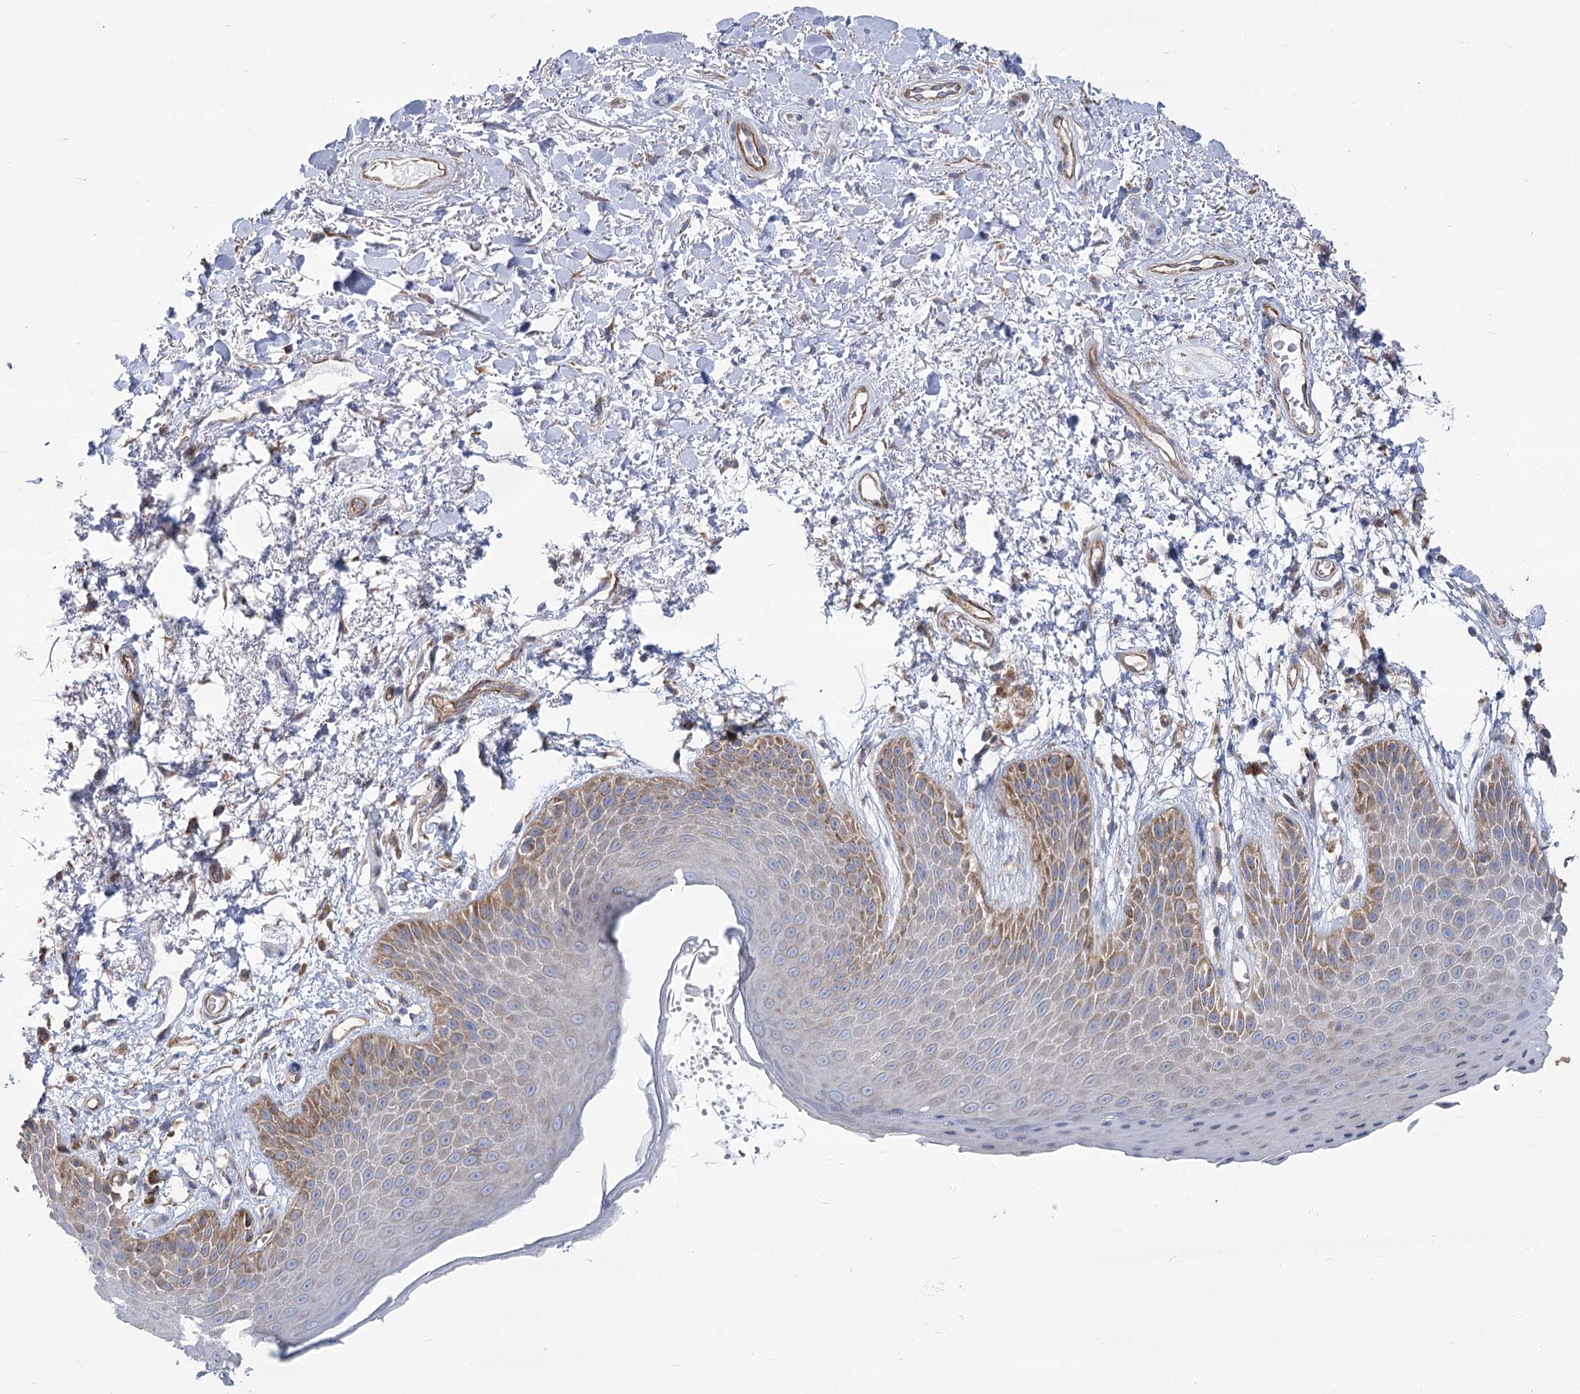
{"staining": {"intensity": "moderate", "quantity": "<25%", "location": "cytoplasmic/membranous"}, "tissue": "skin", "cell_type": "Epidermal cells", "image_type": "normal", "snomed": [{"axis": "morphology", "description": "Normal tissue, NOS"}, {"axis": "topography", "description": "Anal"}], "caption": "Protein expression analysis of benign skin reveals moderate cytoplasmic/membranous expression in approximately <25% of epidermal cells.", "gene": "RMDN2", "patient": {"sex": "male", "age": 74}}